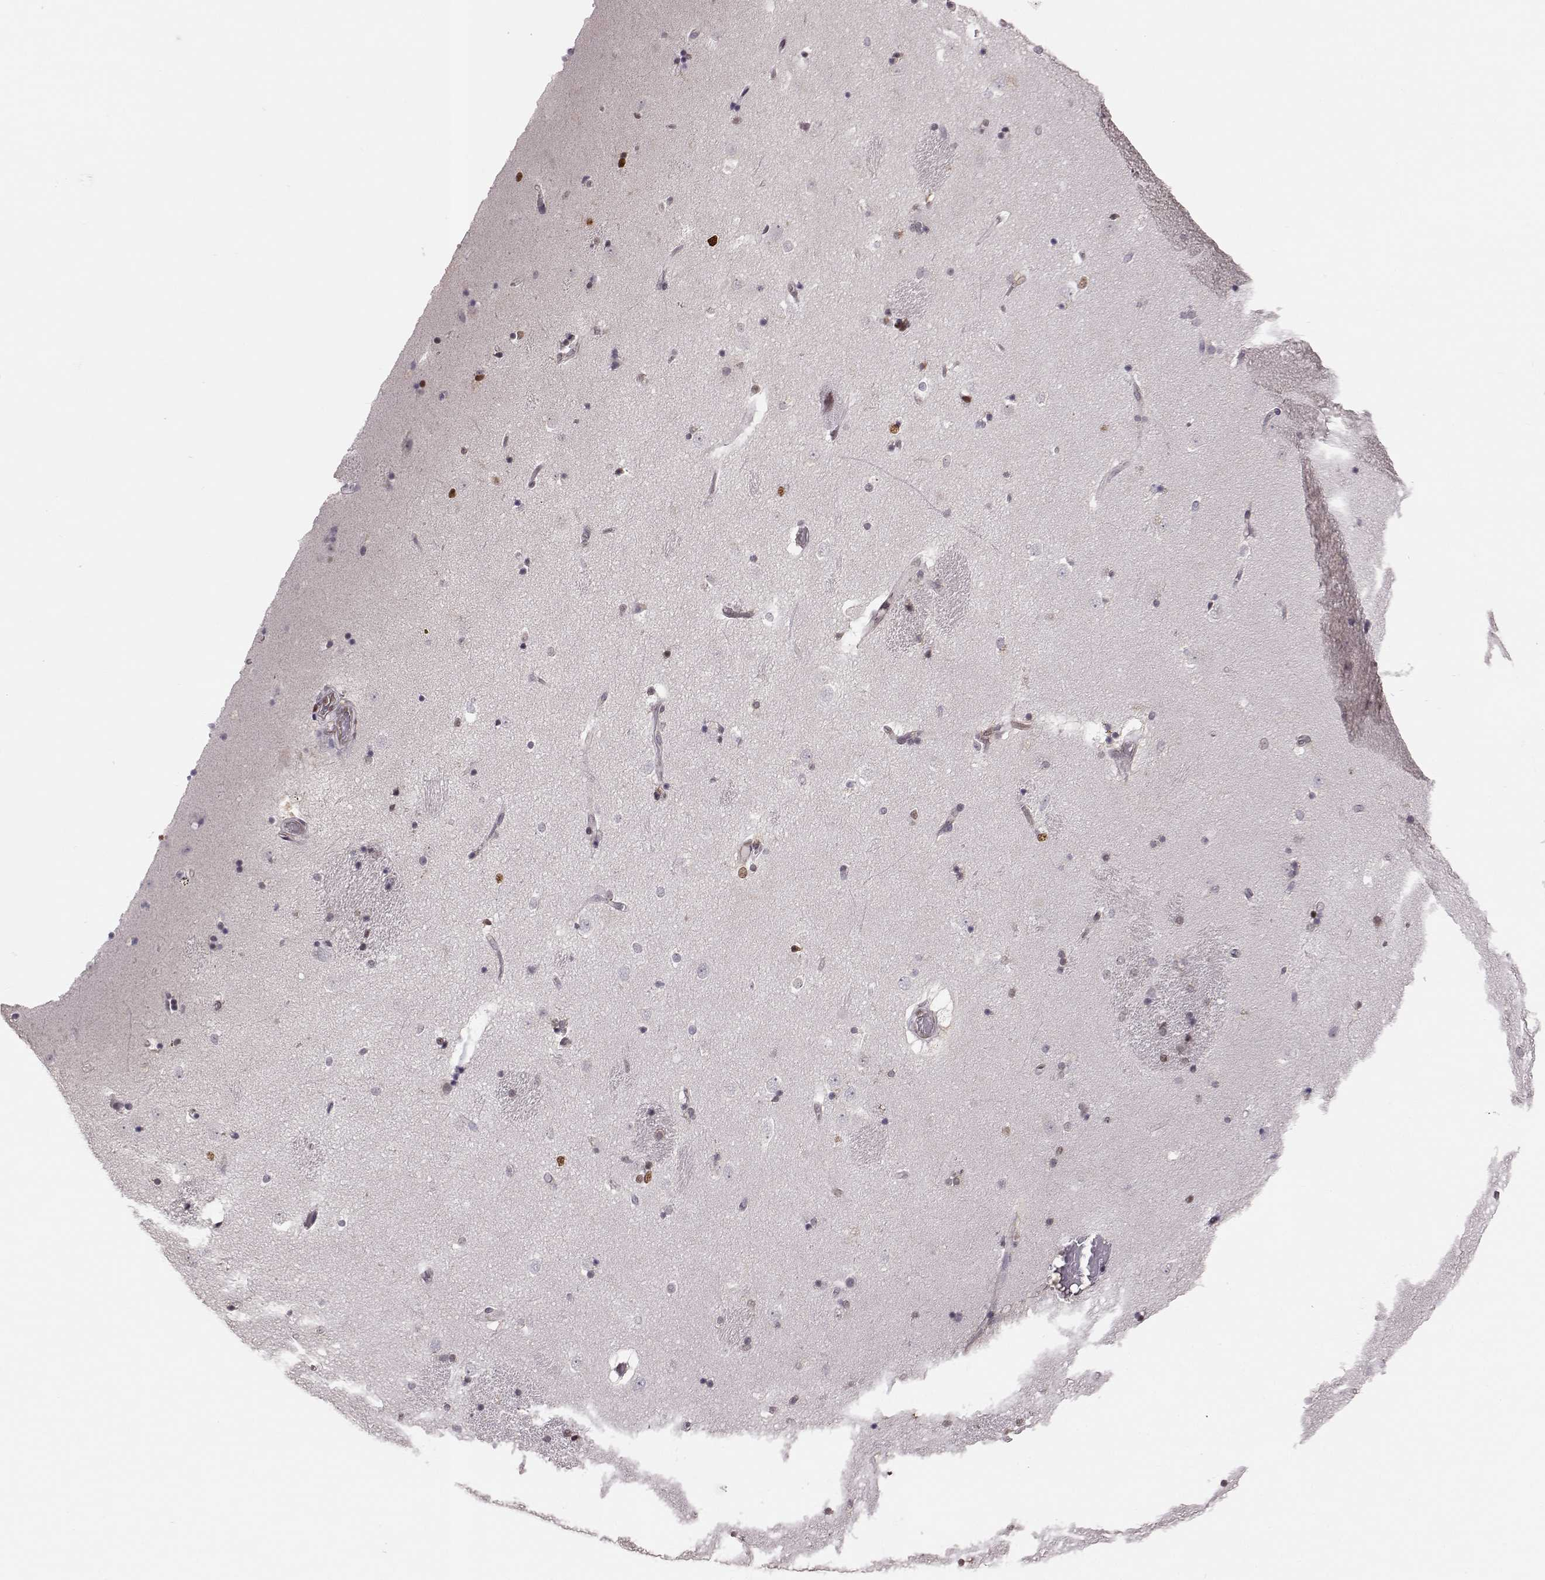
{"staining": {"intensity": "strong", "quantity": "<25%", "location": "nuclear"}, "tissue": "caudate", "cell_type": "Glial cells", "image_type": "normal", "snomed": [{"axis": "morphology", "description": "Normal tissue, NOS"}, {"axis": "topography", "description": "Lateral ventricle wall"}], "caption": "Caudate stained for a protein exhibits strong nuclear positivity in glial cells. The protein is shown in brown color, while the nuclei are stained blue.", "gene": "KLF6", "patient": {"sex": "male", "age": 51}}